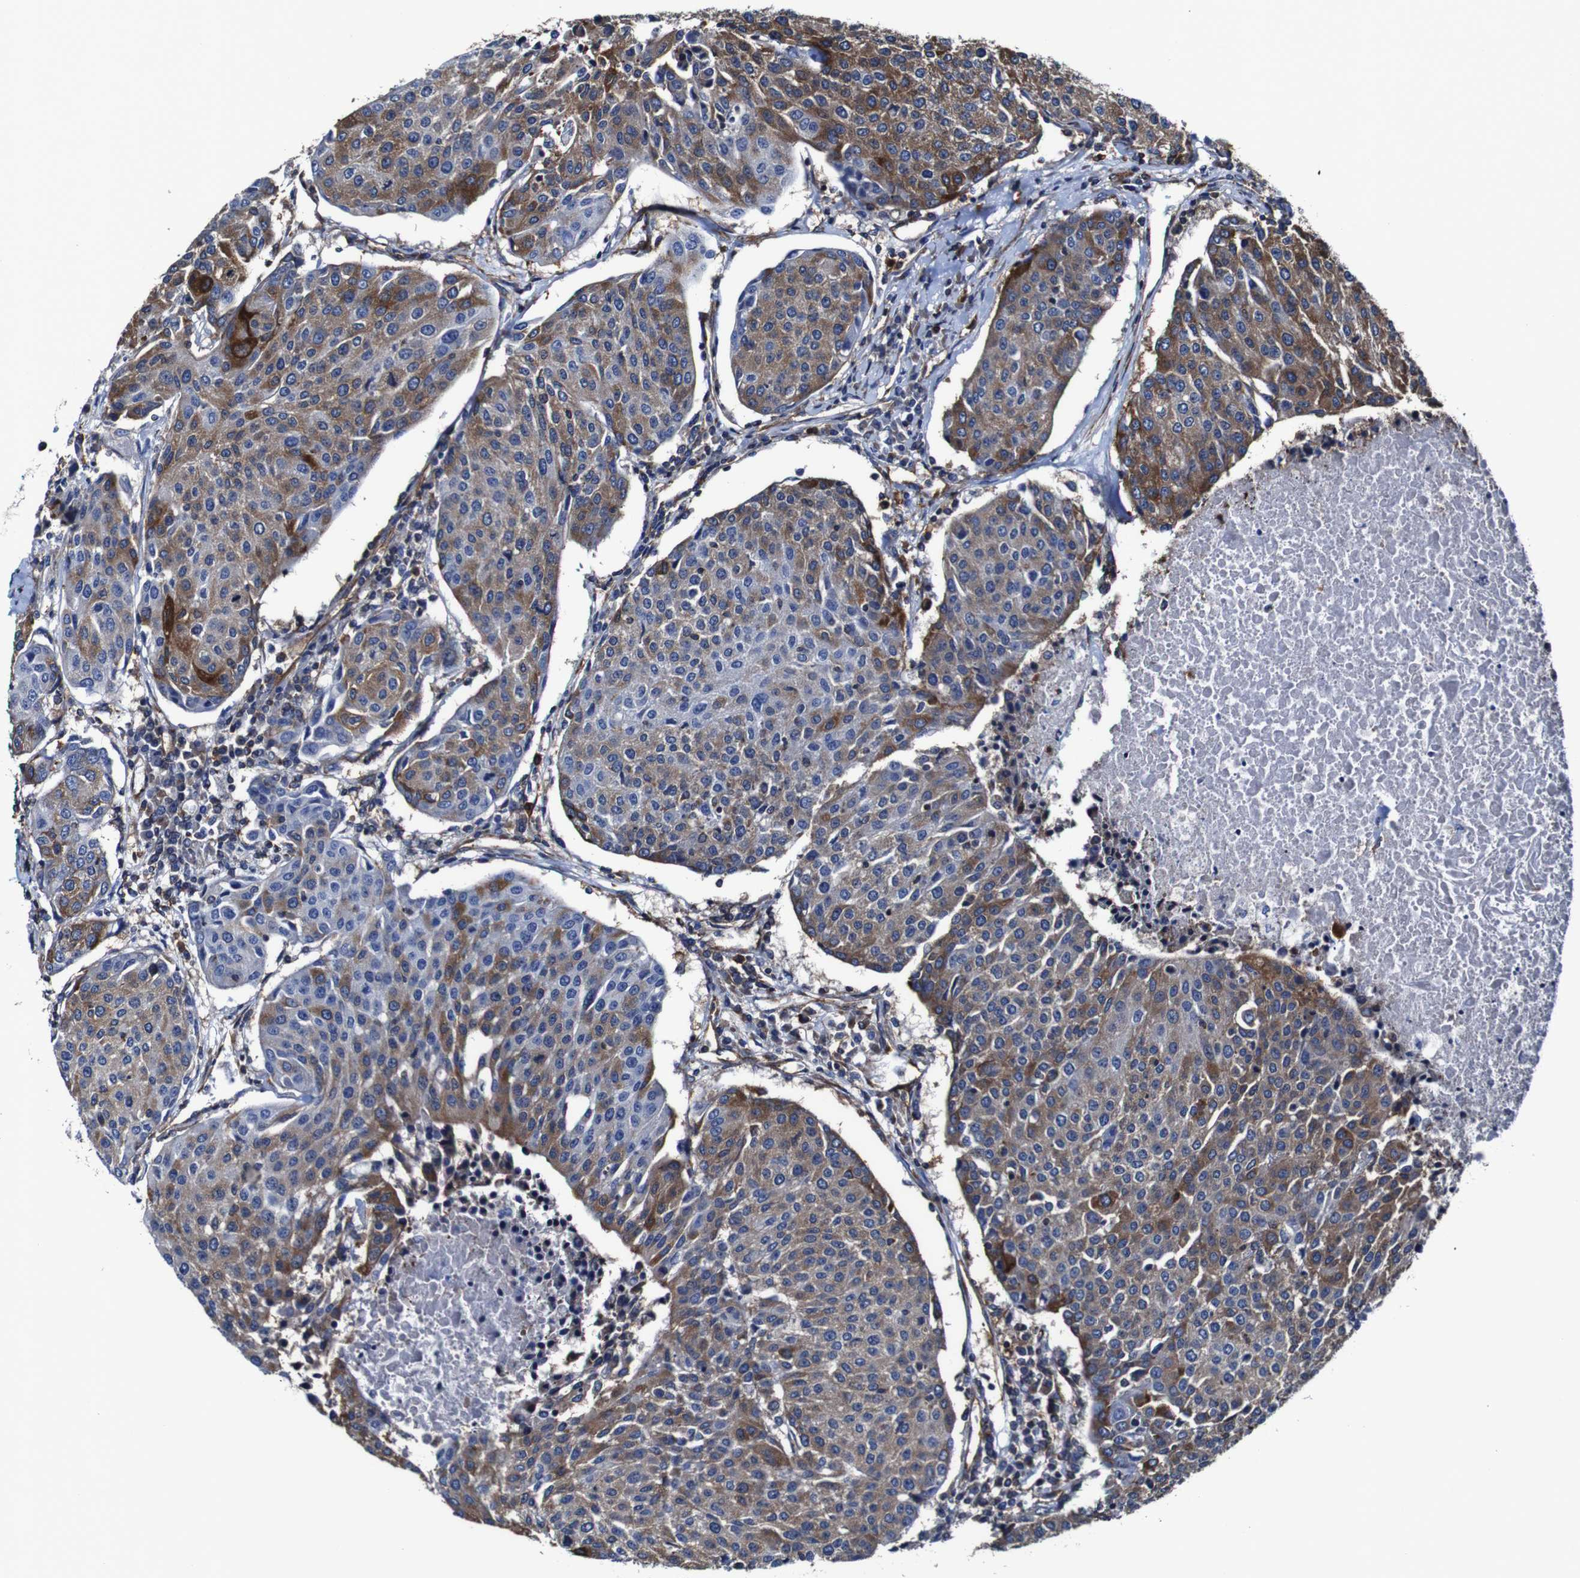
{"staining": {"intensity": "moderate", "quantity": ">75%", "location": "cytoplasmic/membranous"}, "tissue": "urothelial cancer", "cell_type": "Tumor cells", "image_type": "cancer", "snomed": [{"axis": "morphology", "description": "Urothelial carcinoma, High grade"}, {"axis": "topography", "description": "Urinary bladder"}], "caption": "Immunohistochemistry (DAB) staining of urothelial cancer demonstrates moderate cytoplasmic/membranous protein positivity in about >75% of tumor cells.", "gene": "CSF1R", "patient": {"sex": "female", "age": 85}}